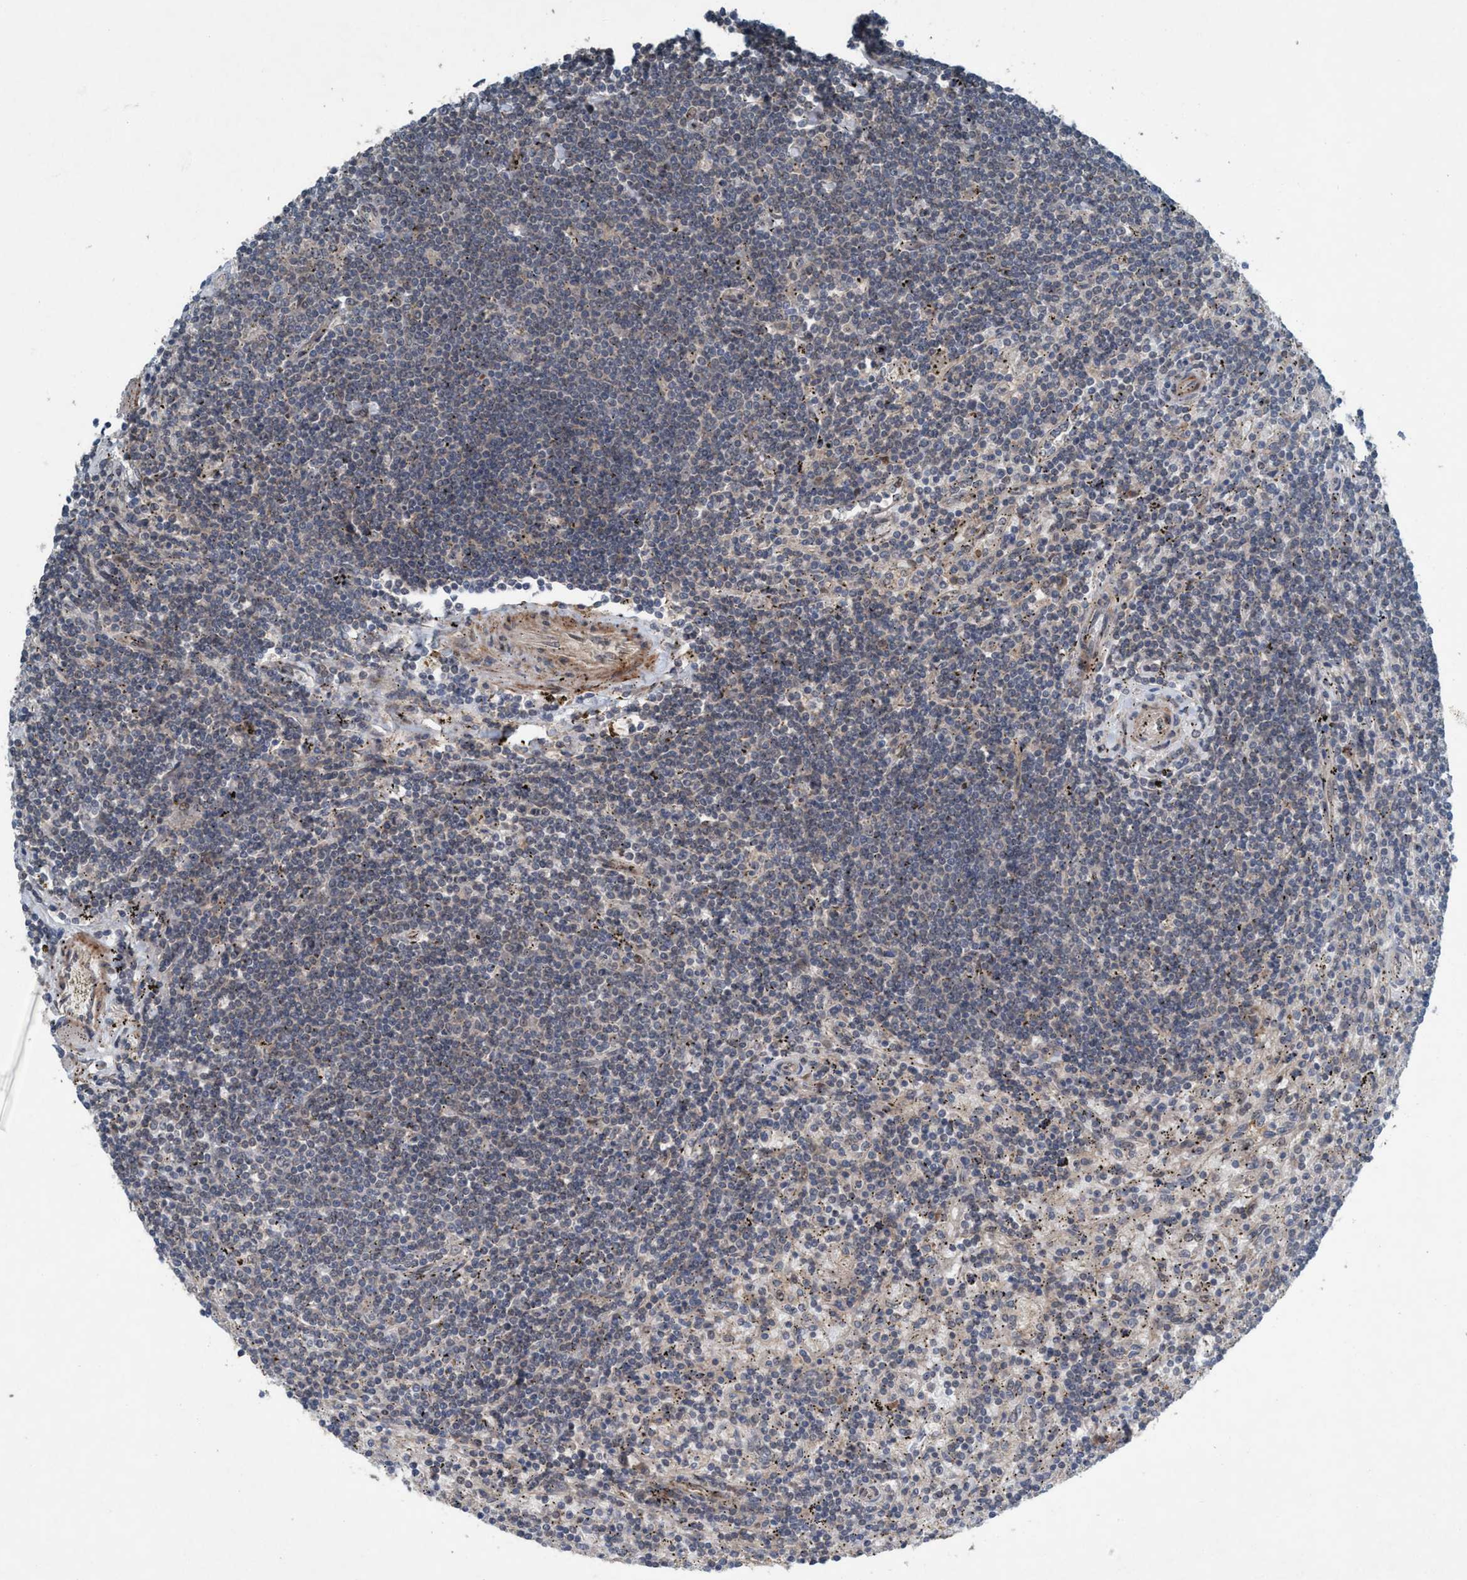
{"staining": {"intensity": "negative", "quantity": "none", "location": "none"}, "tissue": "lymphoma", "cell_type": "Tumor cells", "image_type": "cancer", "snomed": [{"axis": "morphology", "description": "Malignant lymphoma, non-Hodgkin's type, Low grade"}, {"axis": "topography", "description": "Spleen"}], "caption": "An image of human lymphoma is negative for staining in tumor cells. The staining was performed using DAB (3,3'-diaminobenzidine) to visualize the protein expression in brown, while the nuclei were stained in blue with hematoxylin (Magnification: 20x).", "gene": "NISCH", "patient": {"sex": "male", "age": 76}}